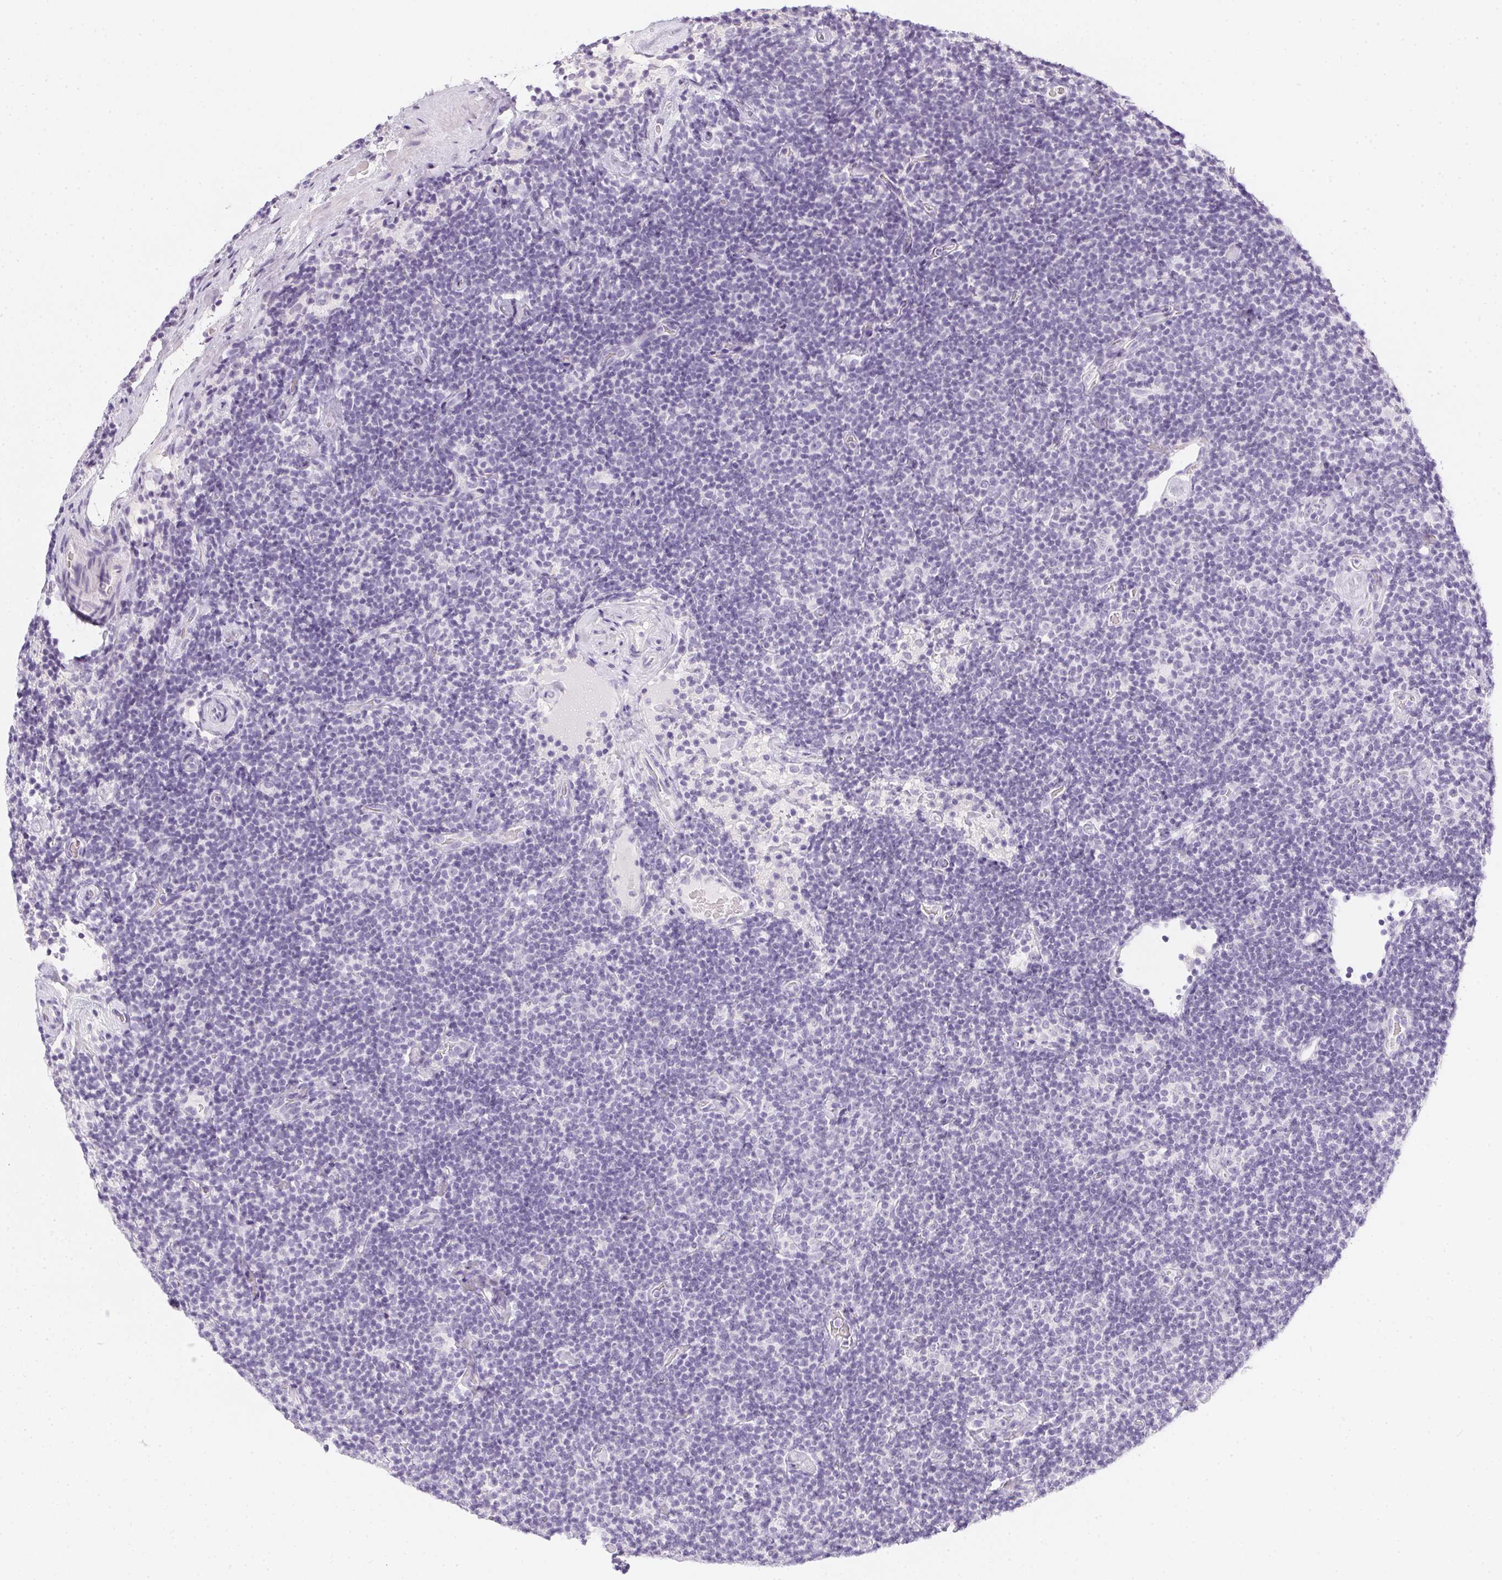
{"staining": {"intensity": "negative", "quantity": "none", "location": "none"}, "tissue": "lymphoma", "cell_type": "Tumor cells", "image_type": "cancer", "snomed": [{"axis": "morphology", "description": "Malignant lymphoma, non-Hodgkin's type, Low grade"}, {"axis": "topography", "description": "Lymph node"}], "caption": "Immunohistochemical staining of human lymphoma shows no significant staining in tumor cells. The staining is performed using DAB brown chromogen with nuclei counter-stained in using hematoxylin.", "gene": "PPY", "patient": {"sex": "male", "age": 81}}